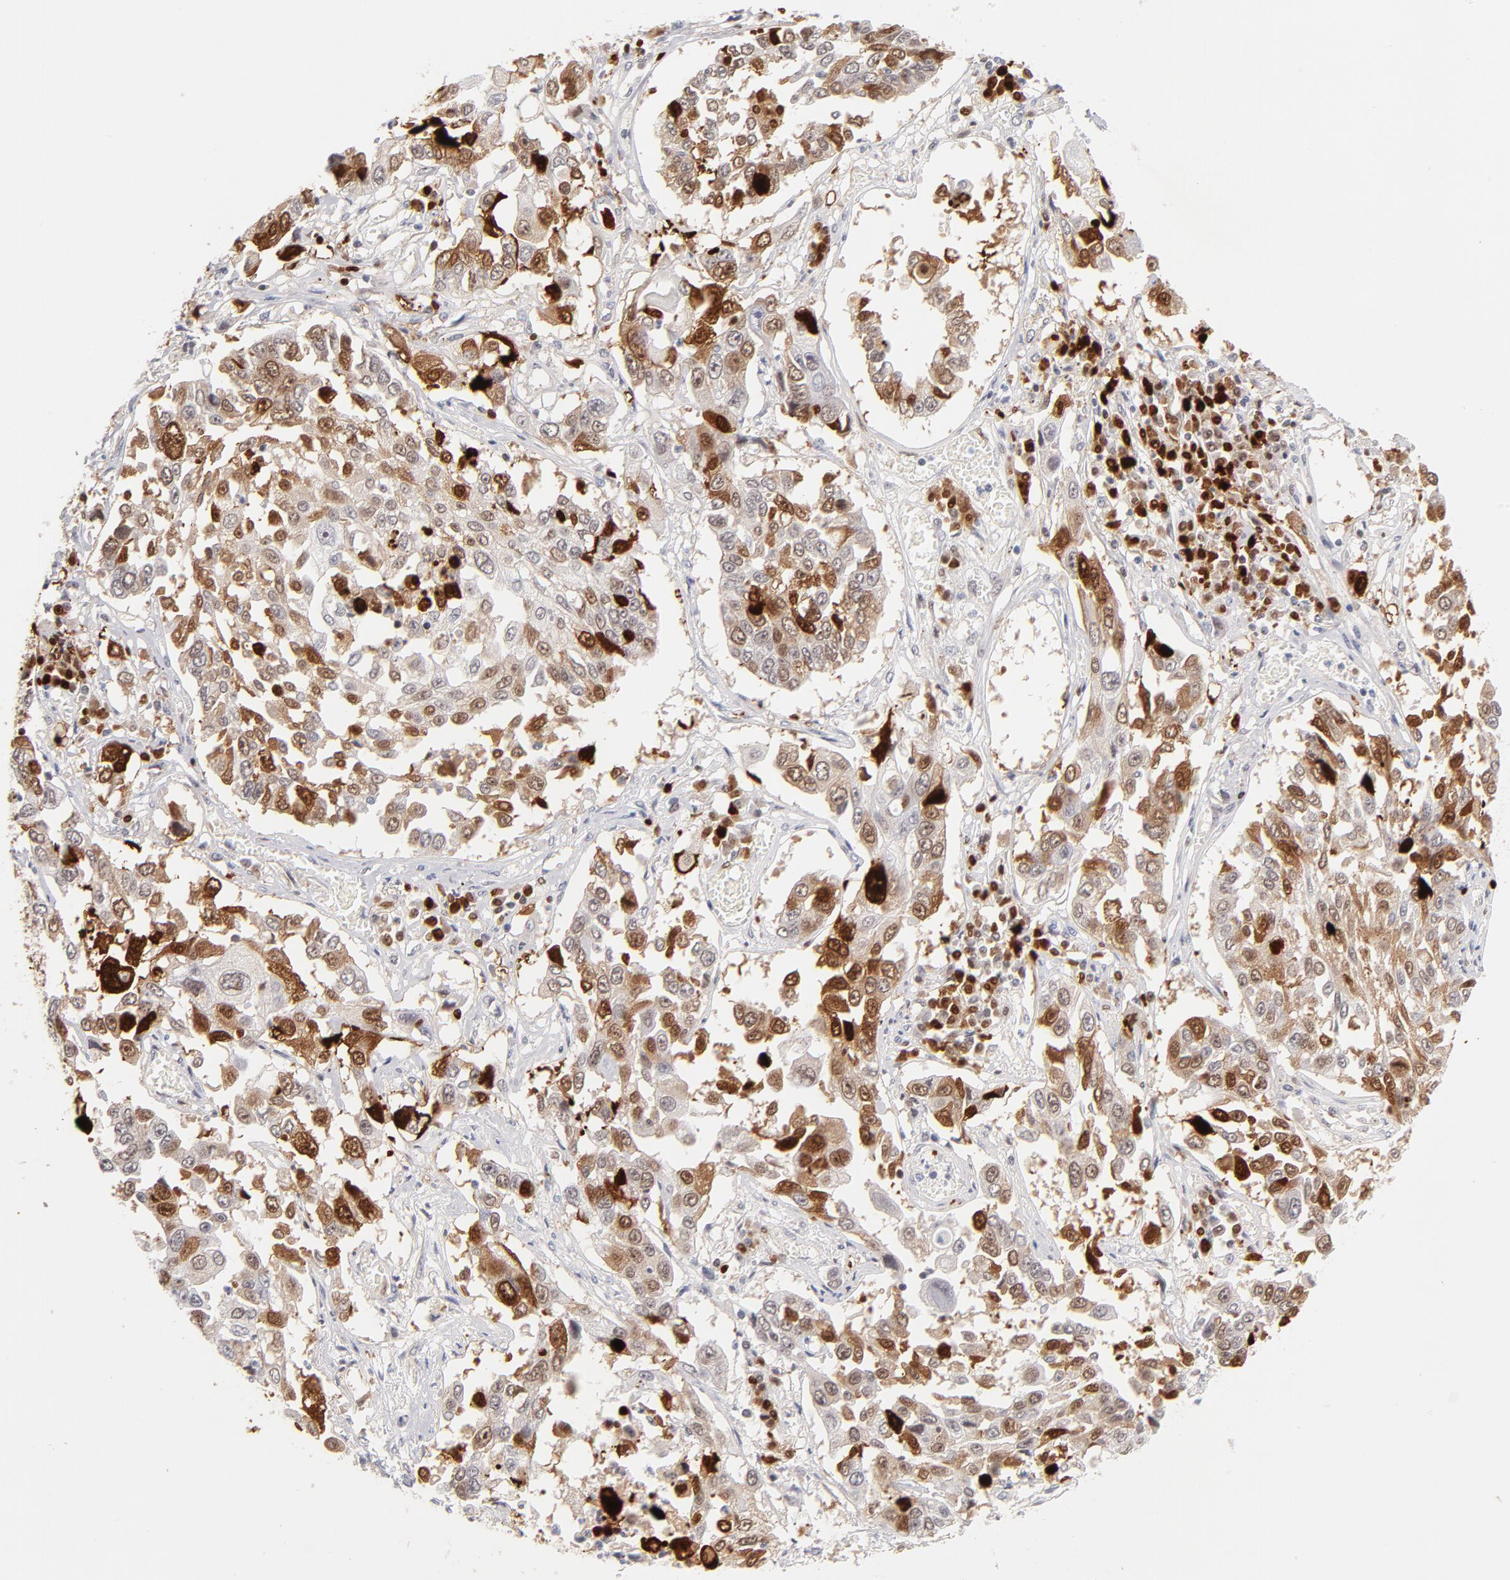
{"staining": {"intensity": "strong", "quantity": "25%-75%", "location": "cytoplasmic/membranous,nuclear"}, "tissue": "lung cancer", "cell_type": "Tumor cells", "image_type": "cancer", "snomed": [{"axis": "morphology", "description": "Squamous cell carcinoma, NOS"}, {"axis": "topography", "description": "Lung"}], "caption": "IHC of human lung cancer (squamous cell carcinoma) displays high levels of strong cytoplasmic/membranous and nuclear staining in approximately 25%-75% of tumor cells.", "gene": "PARP1", "patient": {"sex": "male", "age": 71}}